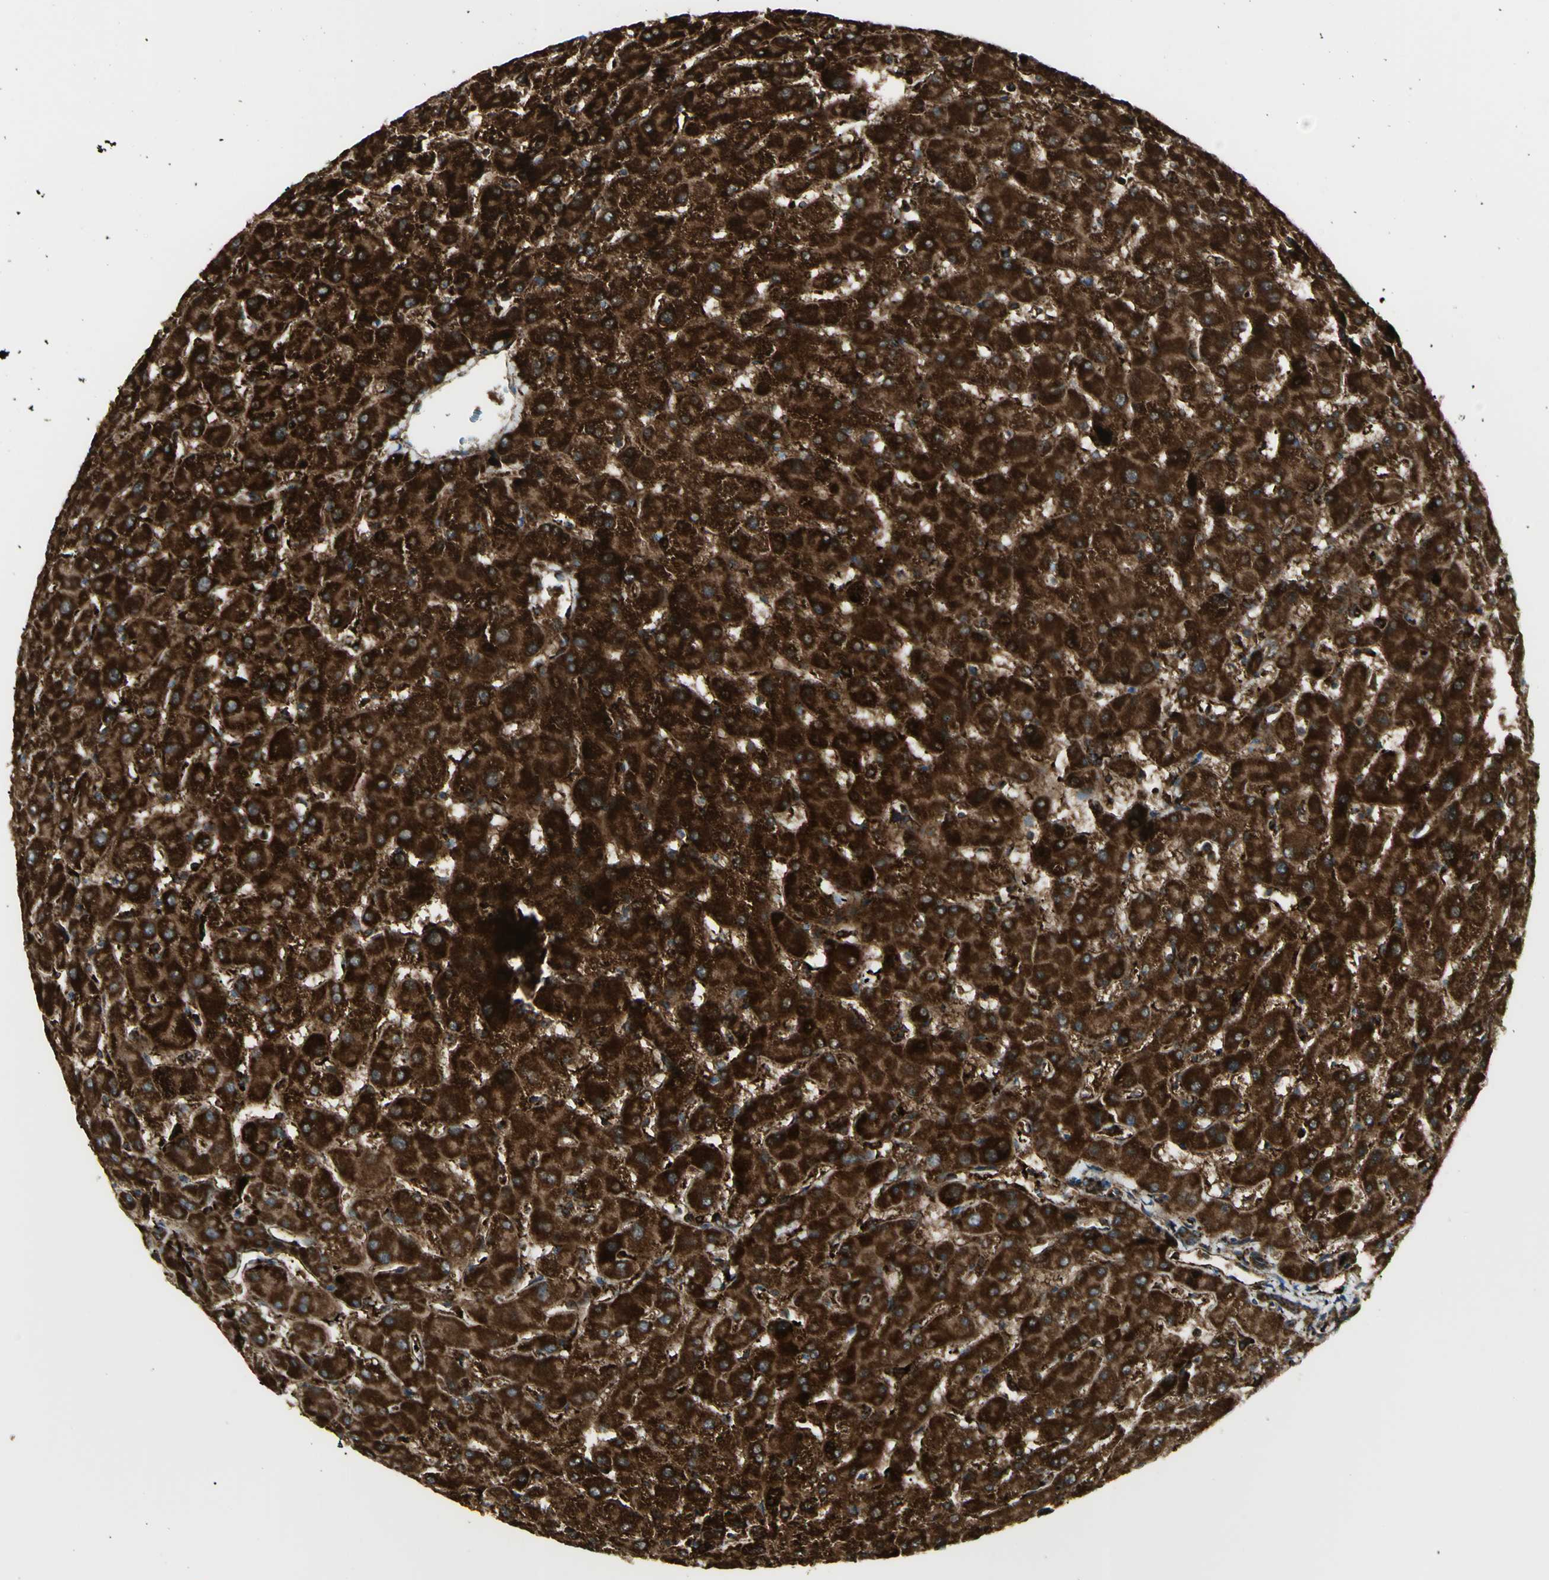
{"staining": {"intensity": "strong", "quantity": ">75%", "location": "cytoplasmic/membranous"}, "tissue": "liver", "cell_type": "Cholangiocytes", "image_type": "normal", "snomed": [{"axis": "morphology", "description": "Normal tissue, NOS"}, {"axis": "topography", "description": "Liver"}], "caption": "Liver stained with a brown dye displays strong cytoplasmic/membranous positive staining in approximately >75% of cholangiocytes.", "gene": "CYB5R1", "patient": {"sex": "female", "age": 63}}